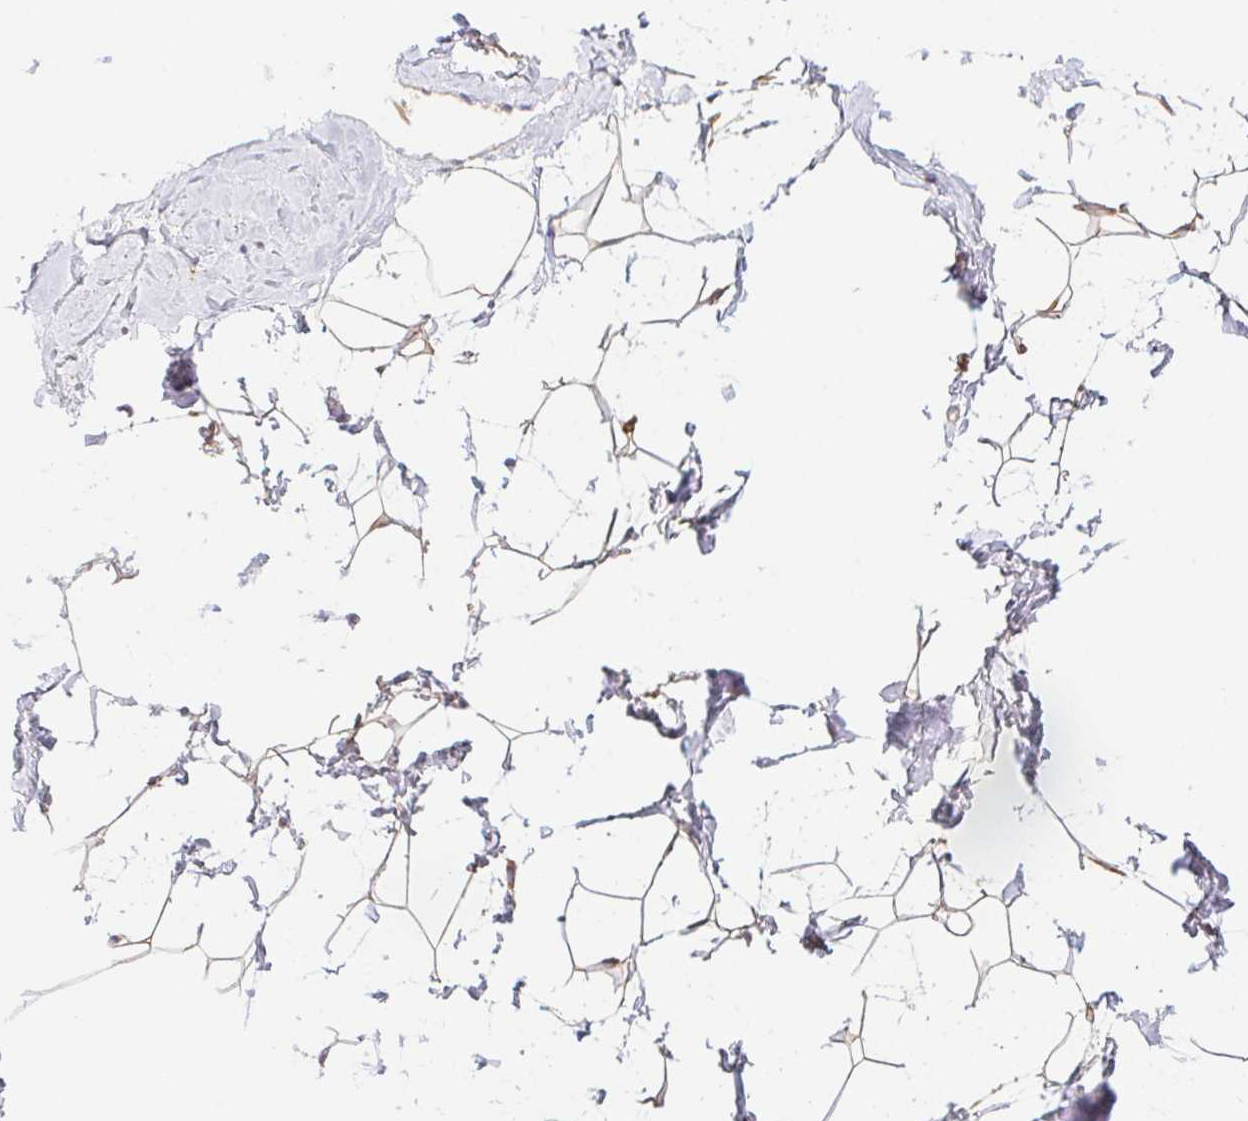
{"staining": {"intensity": "negative", "quantity": "none", "location": "none"}, "tissue": "breast", "cell_type": "Adipocytes", "image_type": "normal", "snomed": [{"axis": "morphology", "description": "Normal tissue, NOS"}, {"axis": "topography", "description": "Breast"}], "caption": "Photomicrograph shows no protein staining in adipocytes of unremarkable breast.", "gene": "APBB1IP", "patient": {"sex": "female", "age": 32}}